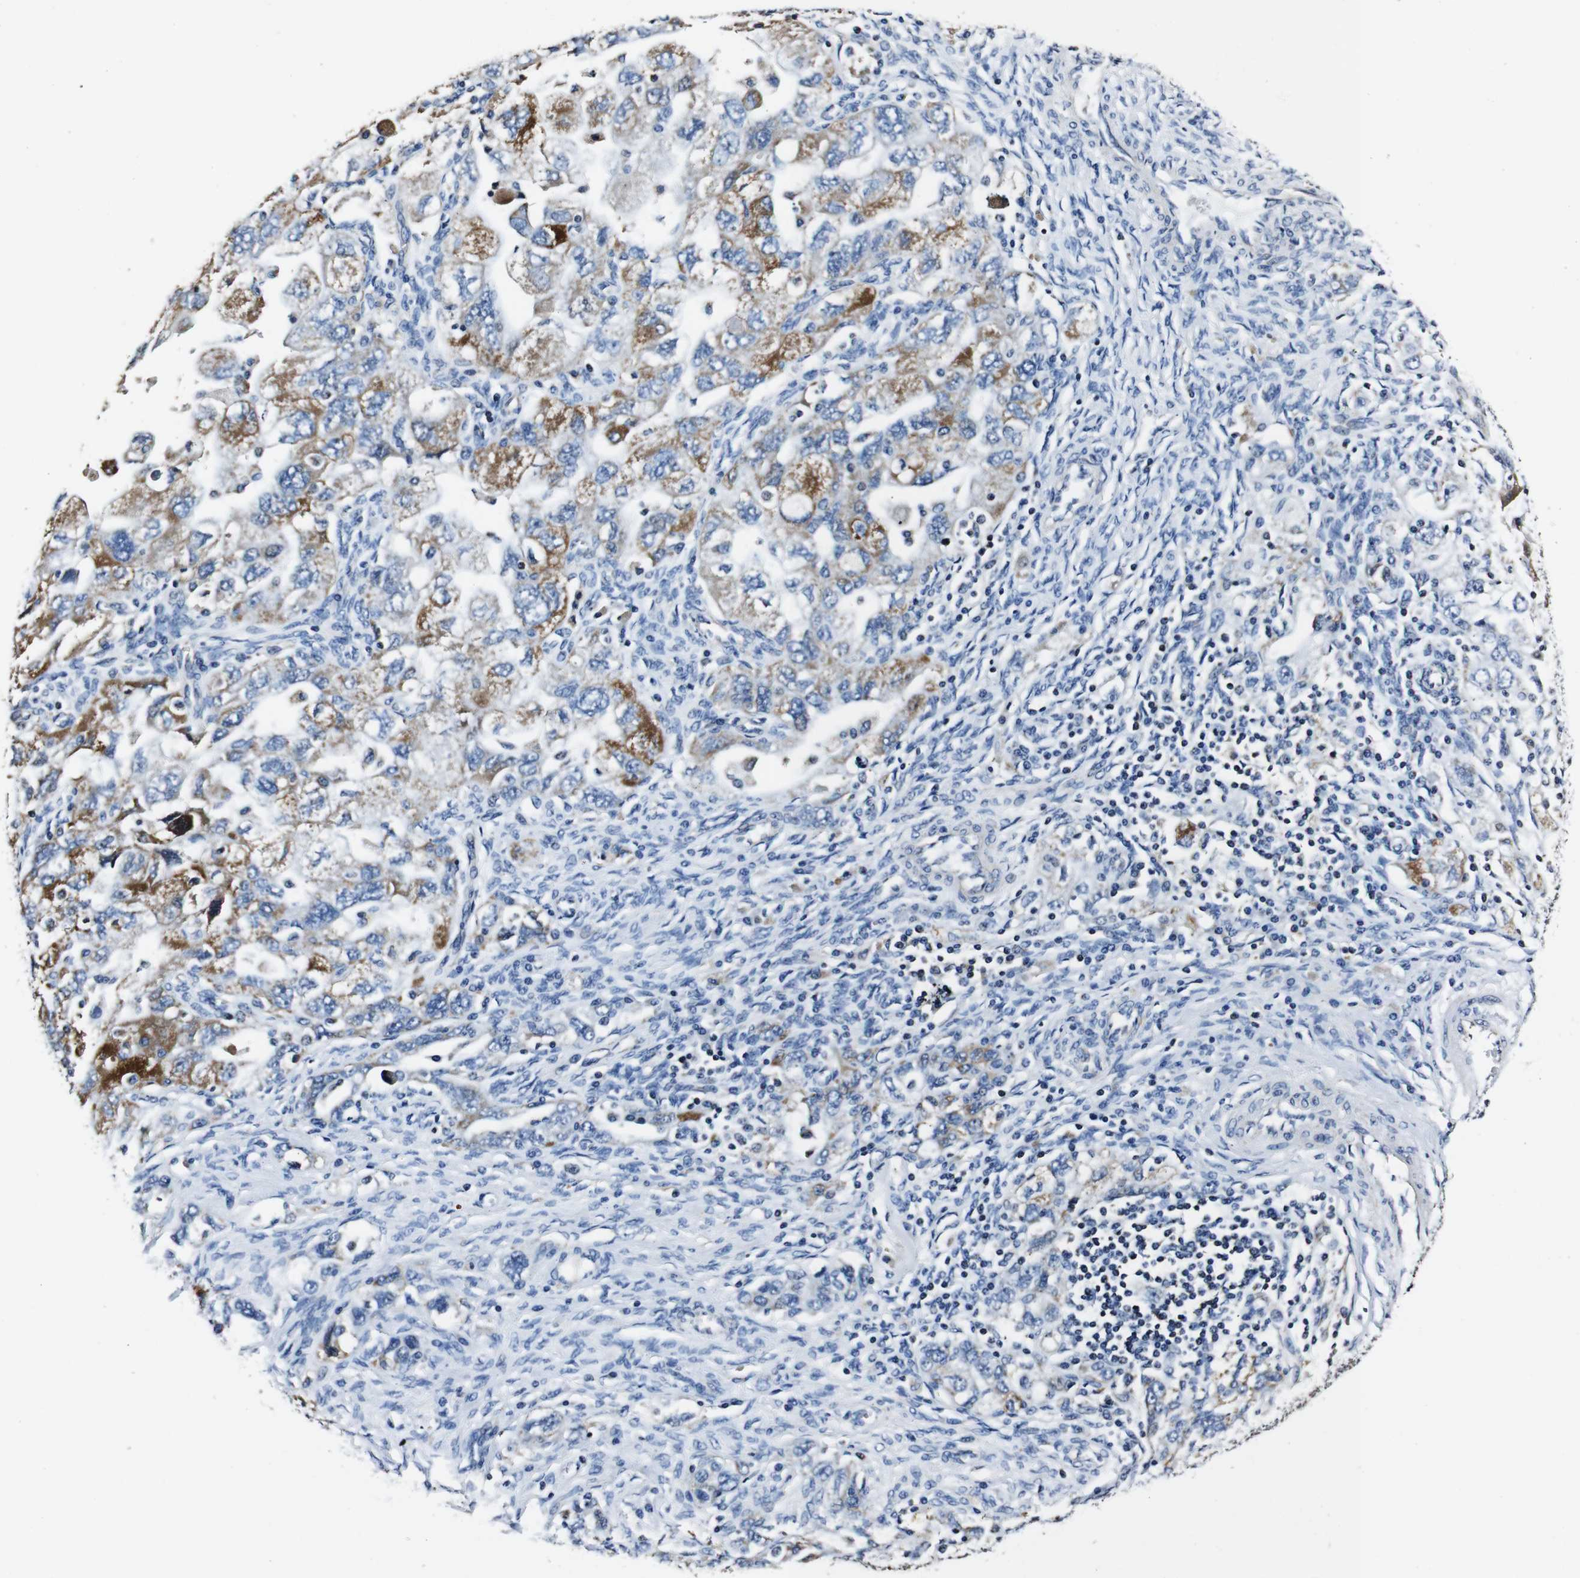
{"staining": {"intensity": "moderate", "quantity": "25%-75%", "location": "cytoplasmic/membranous"}, "tissue": "ovarian cancer", "cell_type": "Tumor cells", "image_type": "cancer", "snomed": [{"axis": "morphology", "description": "Carcinoma, NOS"}, {"axis": "morphology", "description": "Cystadenocarcinoma, serous, NOS"}, {"axis": "topography", "description": "Ovary"}], "caption": "Immunohistochemical staining of ovarian cancer shows medium levels of moderate cytoplasmic/membranous protein expression in approximately 25%-75% of tumor cells.", "gene": "HK1", "patient": {"sex": "female", "age": 69}}